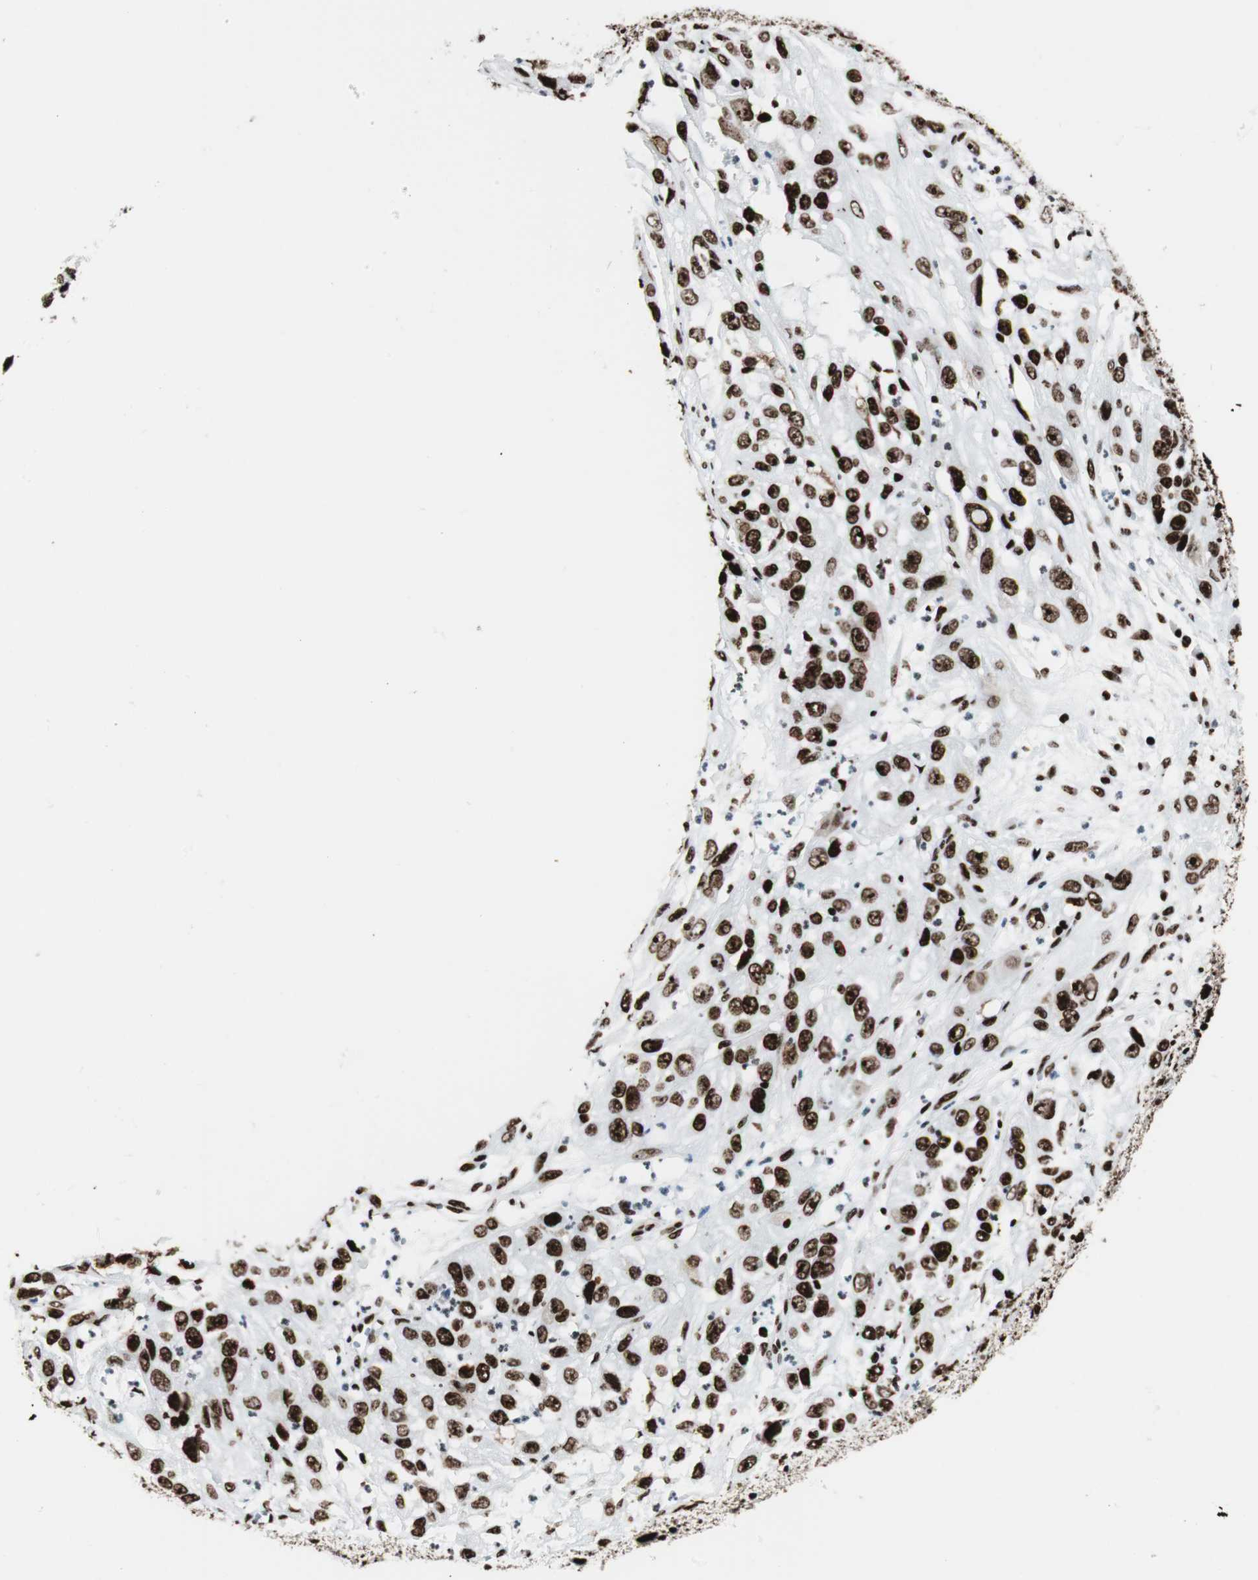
{"staining": {"intensity": "strong", "quantity": ">75%", "location": "nuclear"}, "tissue": "cervical cancer", "cell_type": "Tumor cells", "image_type": "cancer", "snomed": [{"axis": "morphology", "description": "Squamous cell carcinoma, NOS"}, {"axis": "topography", "description": "Cervix"}], "caption": "IHC image of squamous cell carcinoma (cervical) stained for a protein (brown), which reveals high levels of strong nuclear positivity in about >75% of tumor cells.", "gene": "NCL", "patient": {"sex": "female", "age": 32}}